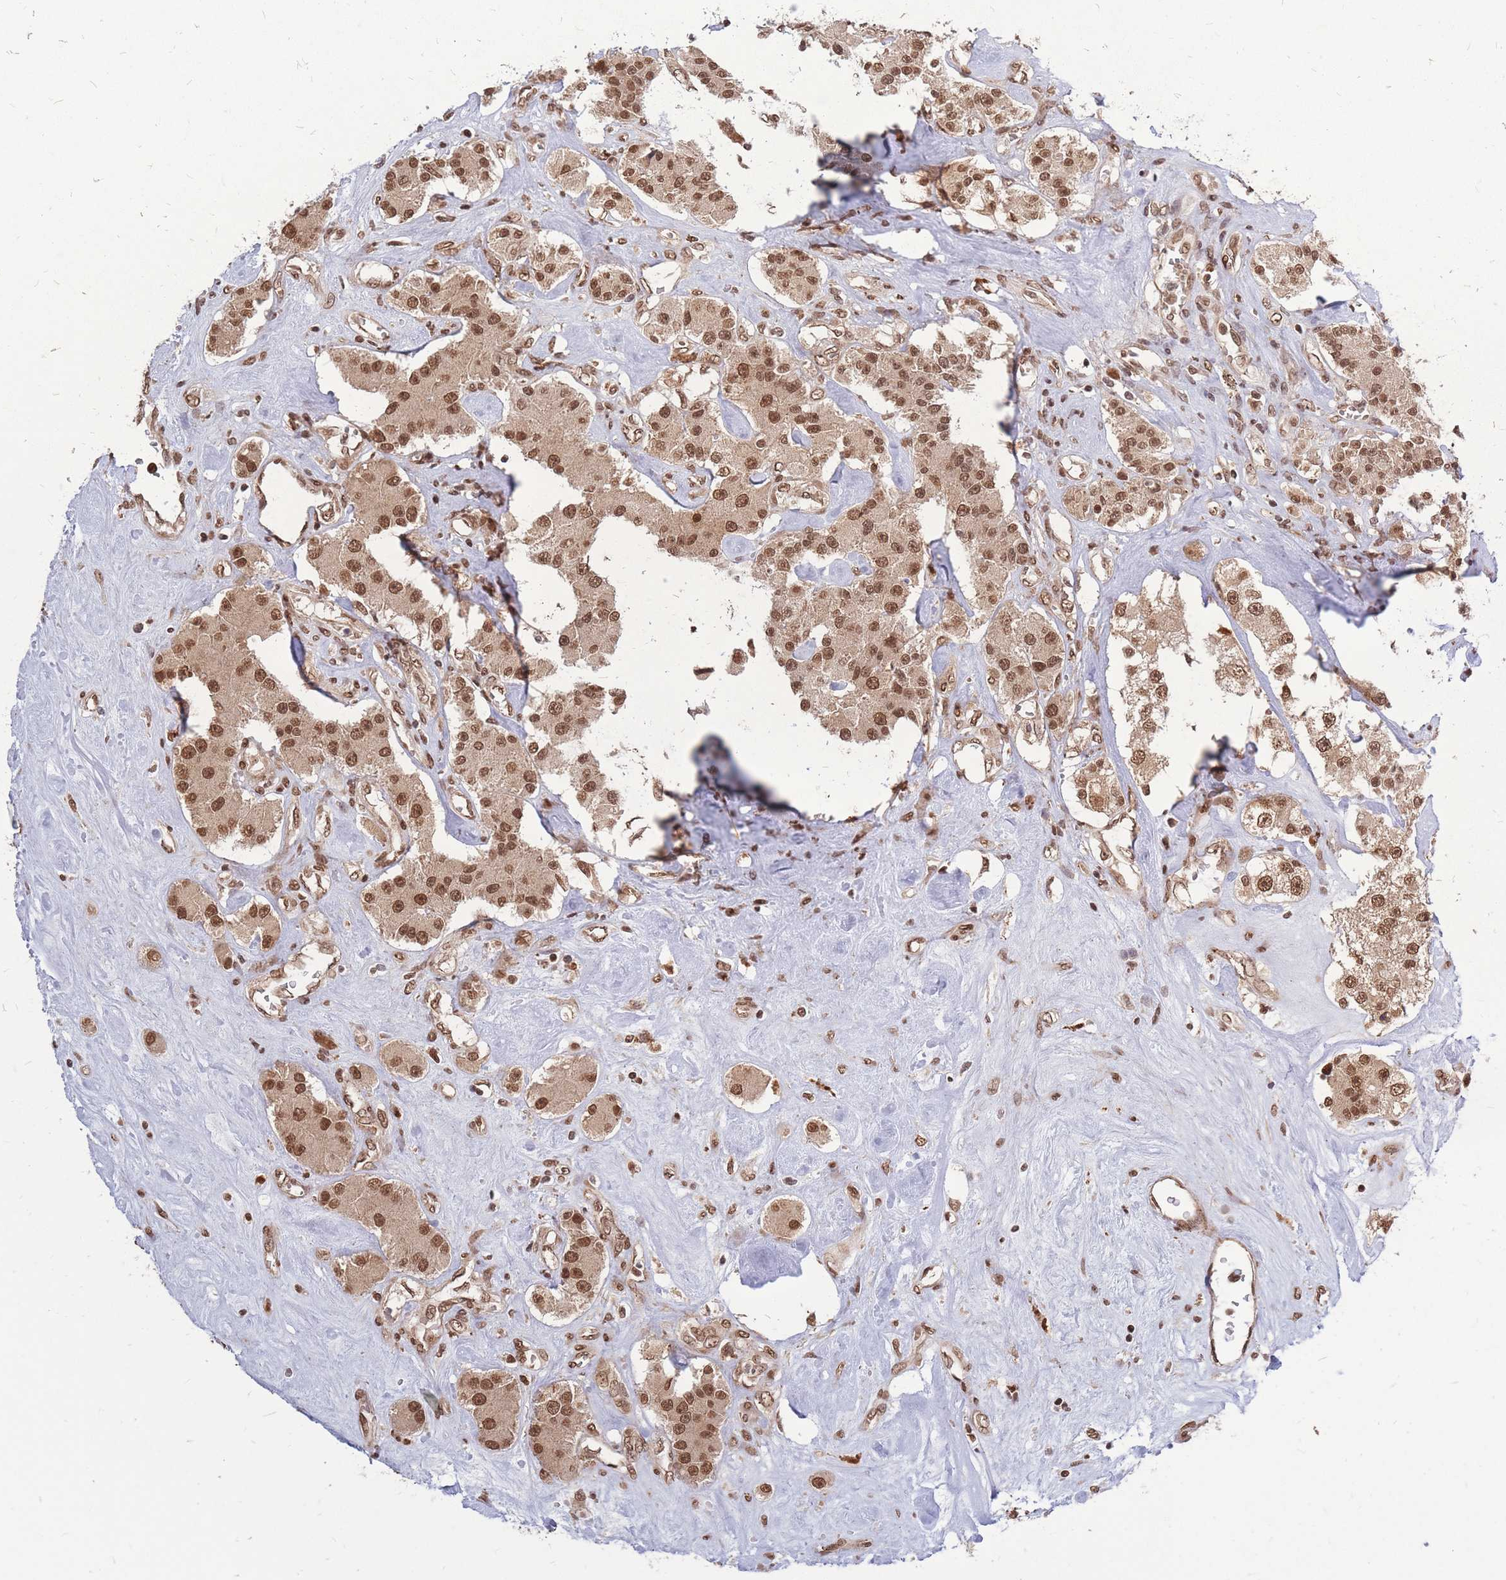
{"staining": {"intensity": "moderate", "quantity": ">75%", "location": "nuclear"}, "tissue": "carcinoid", "cell_type": "Tumor cells", "image_type": "cancer", "snomed": [{"axis": "morphology", "description": "Carcinoid, malignant, NOS"}, {"axis": "topography", "description": "Pancreas"}], "caption": "Carcinoid stained for a protein displays moderate nuclear positivity in tumor cells.", "gene": "SRA1", "patient": {"sex": "male", "age": 41}}